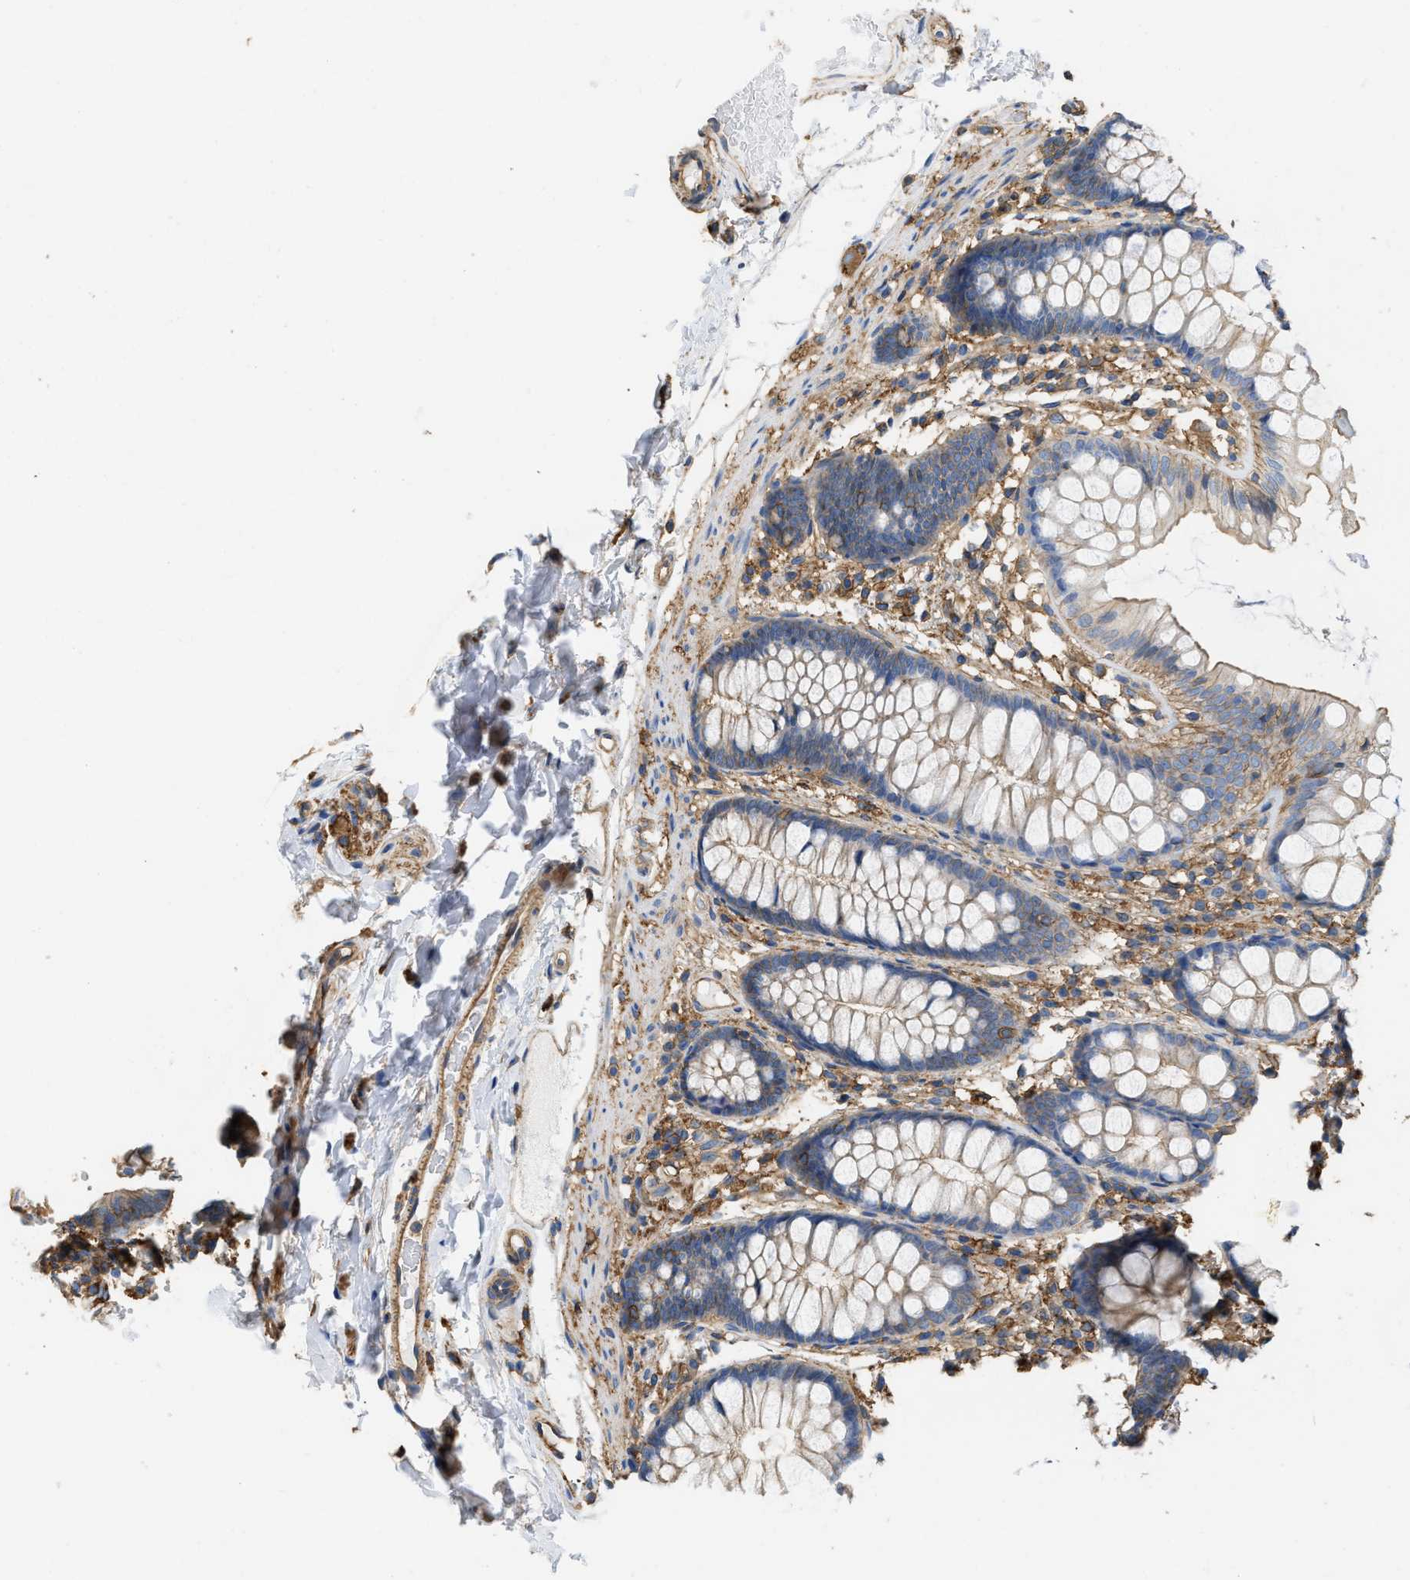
{"staining": {"intensity": "moderate", "quantity": "25%-75%", "location": "cytoplasmic/membranous"}, "tissue": "colon", "cell_type": "Endothelial cells", "image_type": "normal", "snomed": [{"axis": "morphology", "description": "Normal tissue, NOS"}, {"axis": "topography", "description": "Colon"}], "caption": "Brown immunohistochemical staining in unremarkable human colon displays moderate cytoplasmic/membranous staining in approximately 25%-75% of endothelial cells. The protein of interest is shown in brown color, while the nuclei are stained blue.", "gene": "GNB4", "patient": {"sex": "female", "age": 56}}